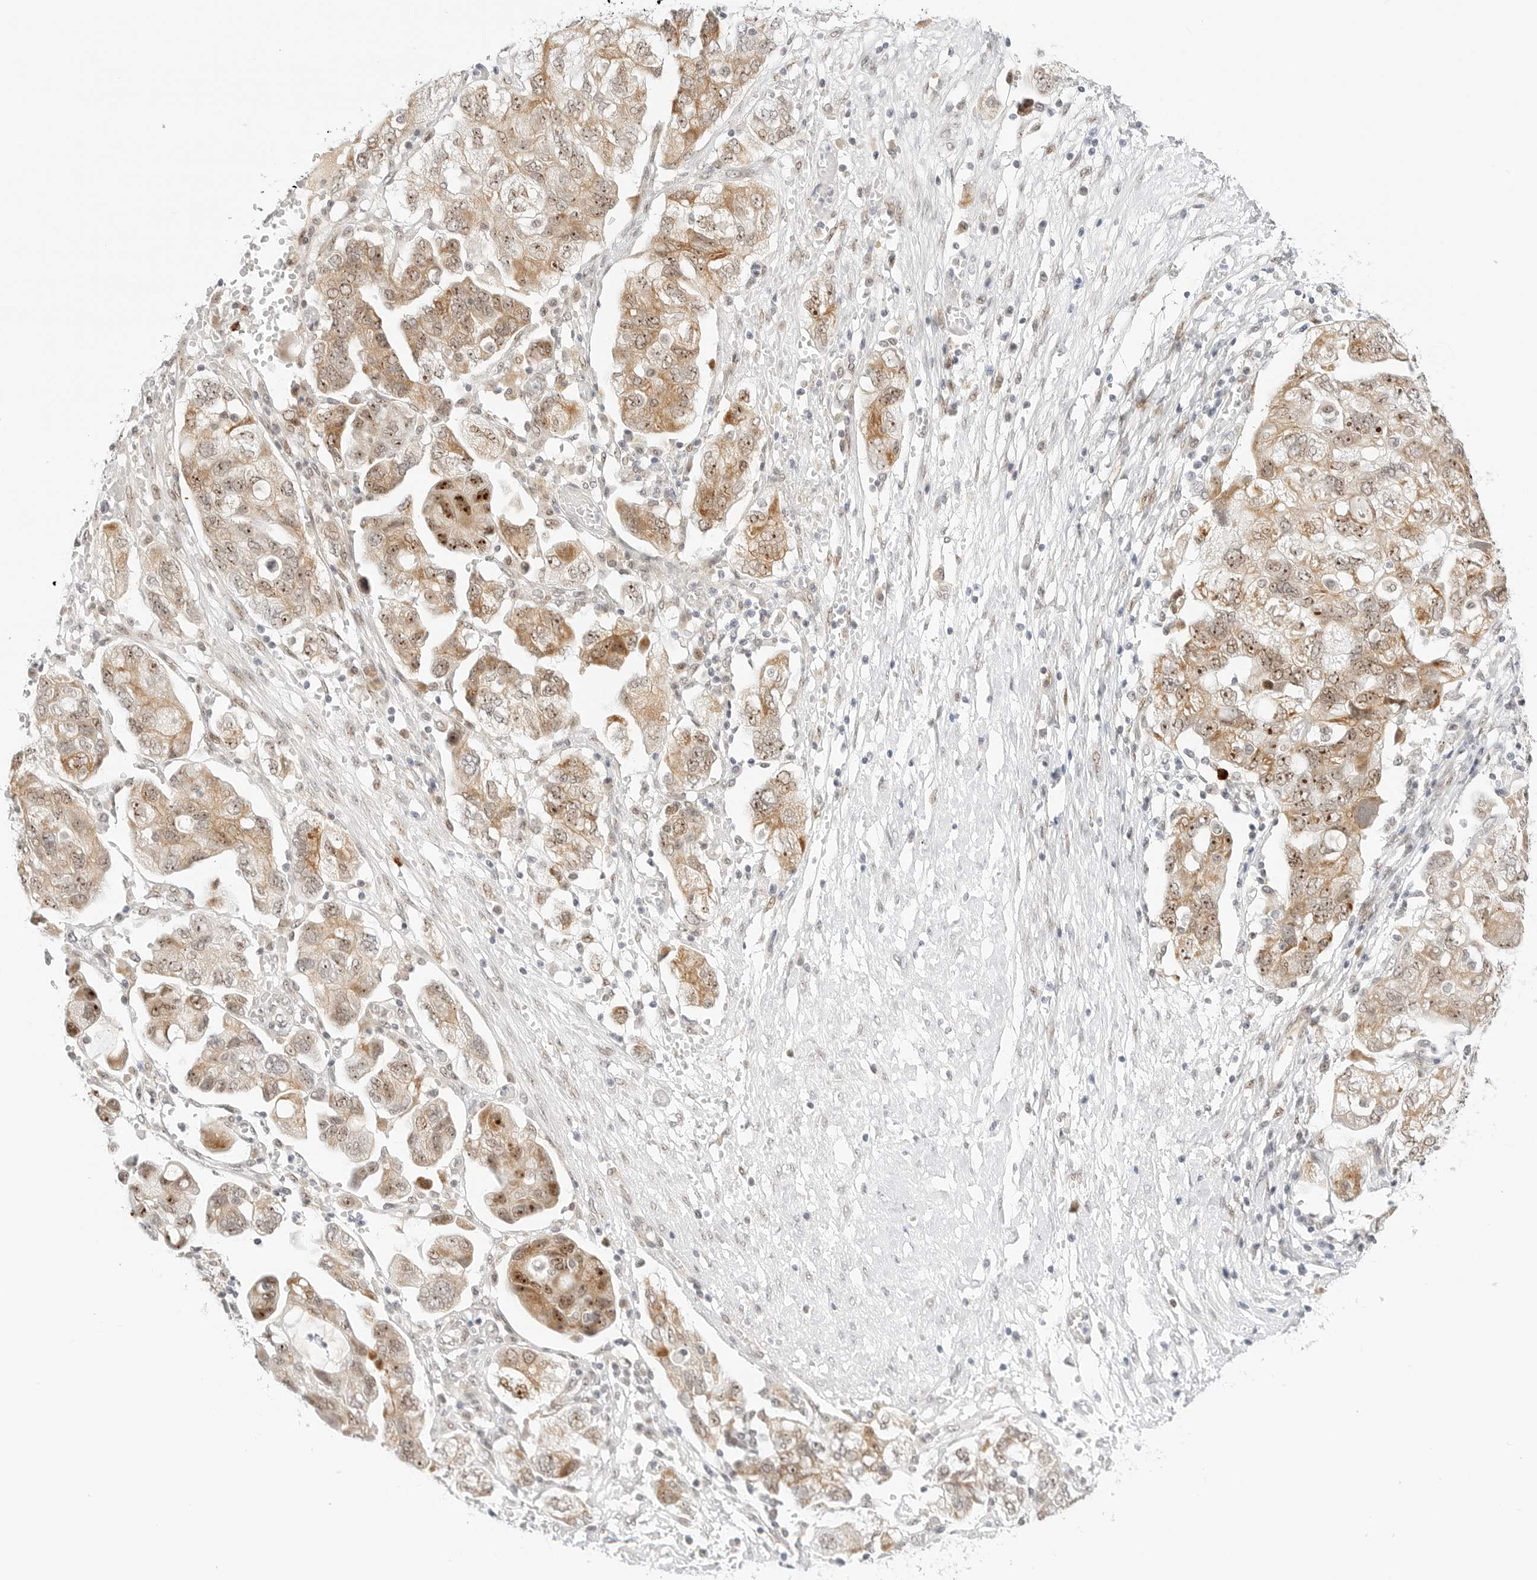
{"staining": {"intensity": "moderate", "quantity": ">75%", "location": "cytoplasmic/membranous,nuclear"}, "tissue": "ovarian cancer", "cell_type": "Tumor cells", "image_type": "cancer", "snomed": [{"axis": "morphology", "description": "Carcinoma, NOS"}, {"axis": "morphology", "description": "Cystadenocarcinoma, serous, NOS"}, {"axis": "topography", "description": "Ovary"}], "caption": "Protein expression analysis of human ovarian cancer (serous cystadenocarcinoma) reveals moderate cytoplasmic/membranous and nuclear positivity in about >75% of tumor cells. The staining was performed using DAB to visualize the protein expression in brown, while the nuclei were stained in blue with hematoxylin (Magnification: 20x).", "gene": "HIPK3", "patient": {"sex": "female", "age": 69}}